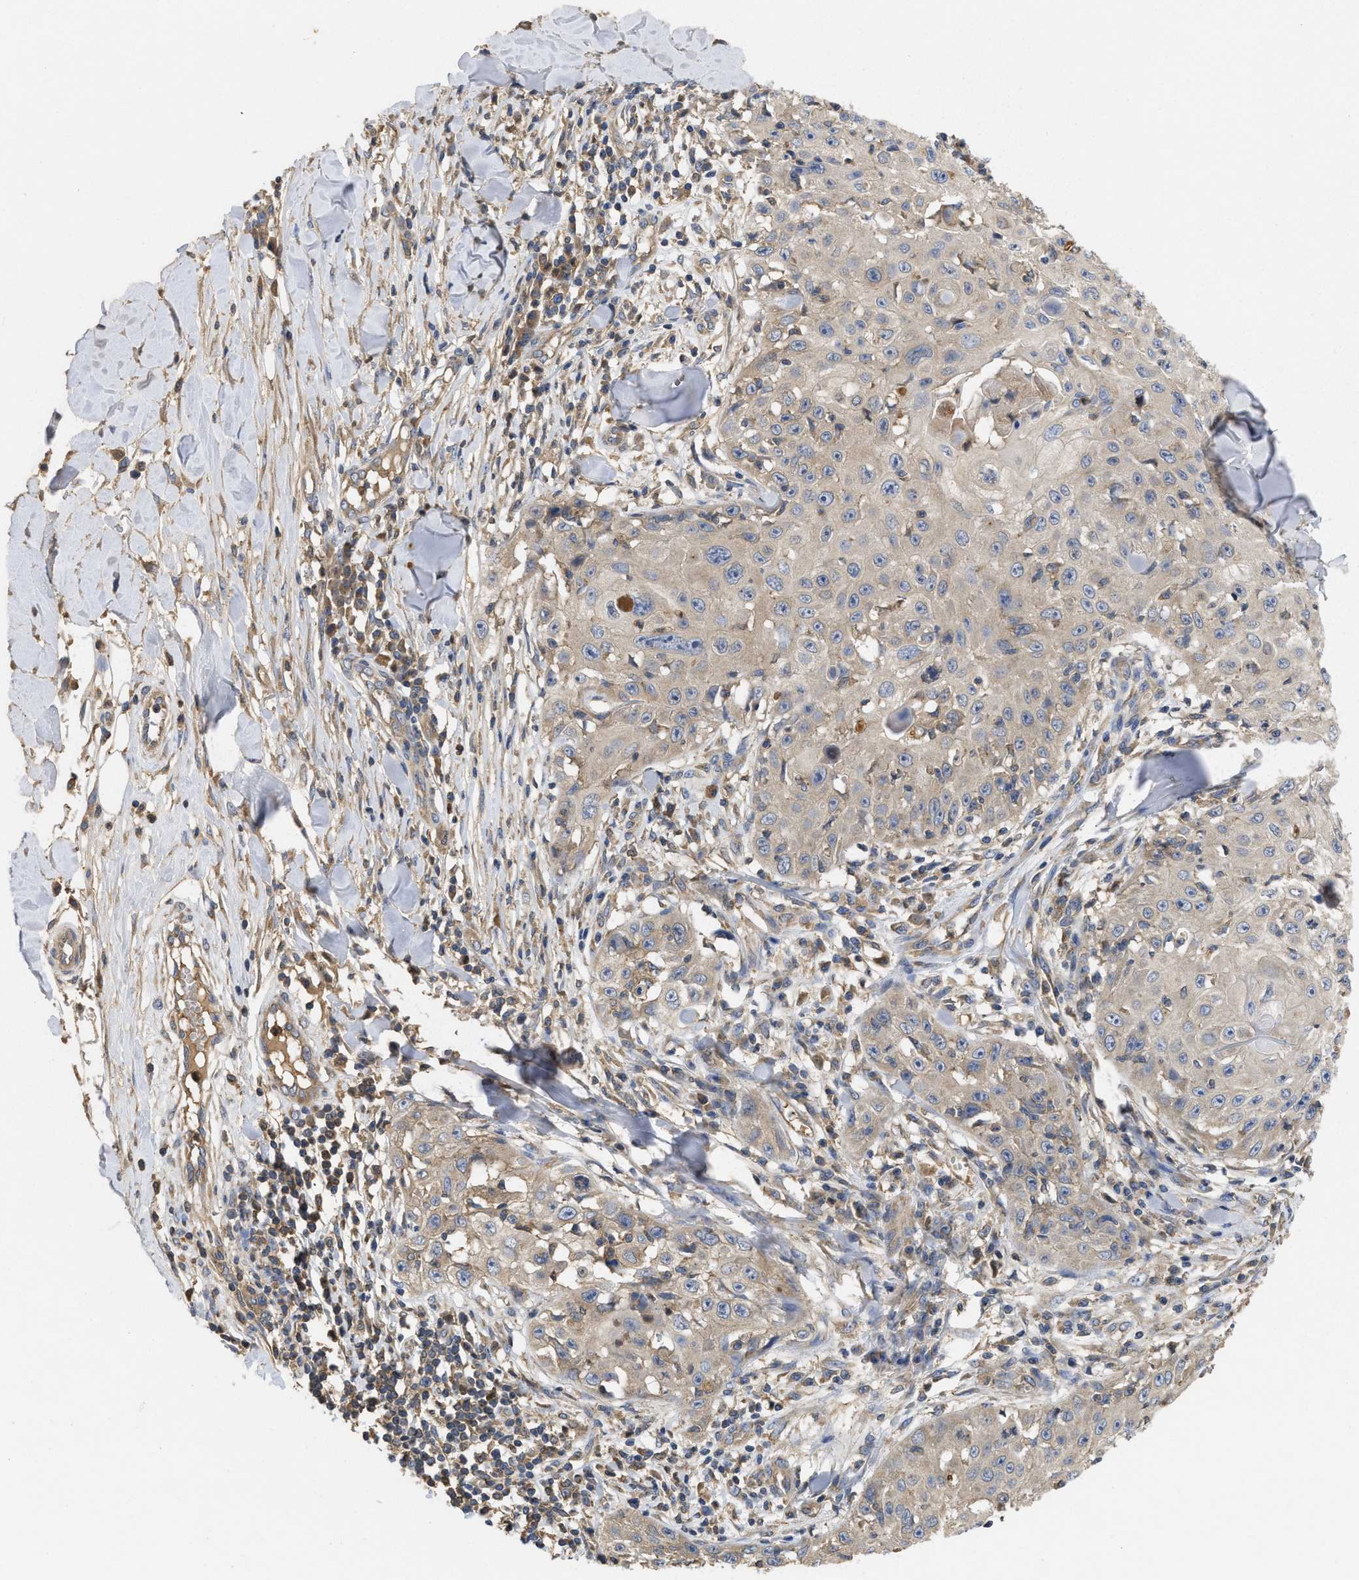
{"staining": {"intensity": "weak", "quantity": ">75%", "location": "cytoplasmic/membranous"}, "tissue": "skin cancer", "cell_type": "Tumor cells", "image_type": "cancer", "snomed": [{"axis": "morphology", "description": "Squamous cell carcinoma, NOS"}, {"axis": "topography", "description": "Skin"}], "caption": "Immunohistochemical staining of human skin squamous cell carcinoma exhibits low levels of weak cytoplasmic/membranous staining in about >75% of tumor cells. Immunohistochemistry (ihc) stains the protein in brown and the nuclei are stained blue.", "gene": "RNF216", "patient": {"sex": "male", "age": 86}}